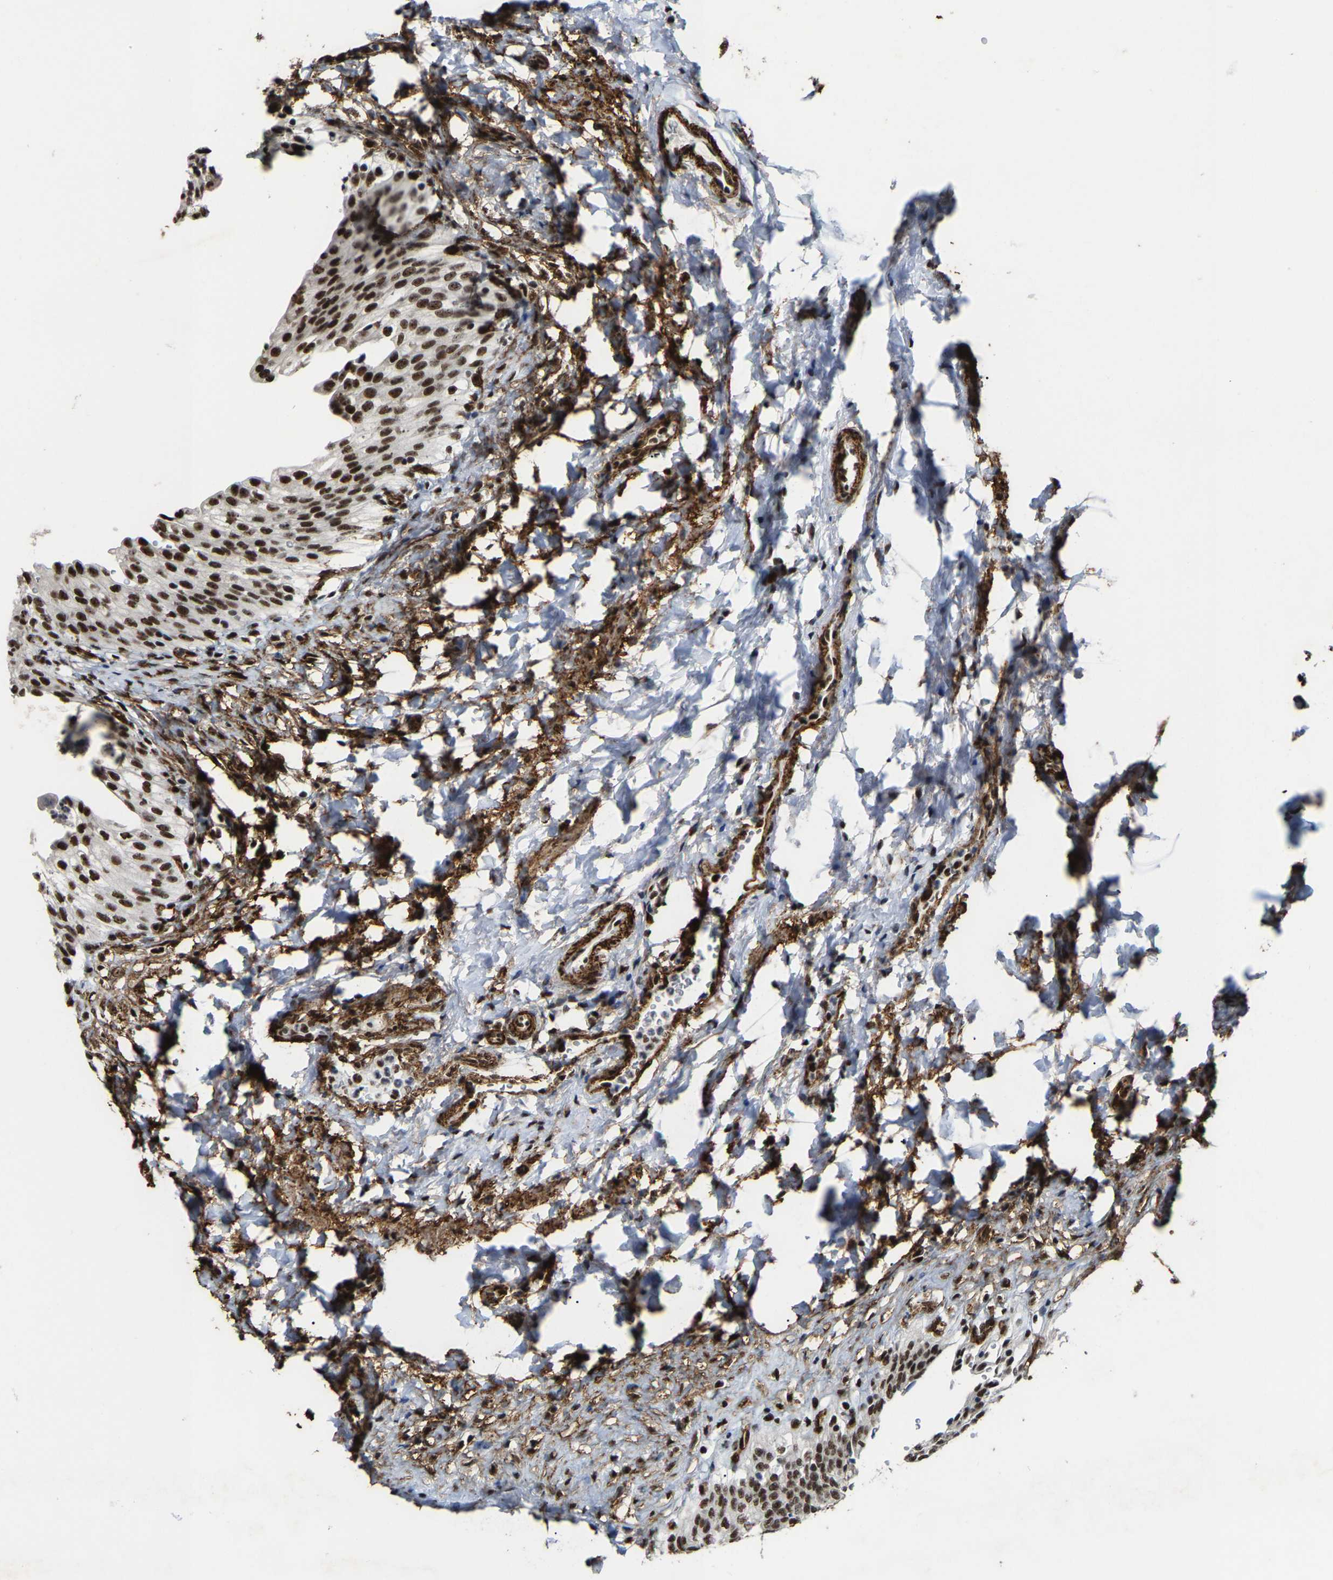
{"staining": {"intensity": "strong", "quantity": ">75%", "location": "nuclear"}, "tissue": "urinary bladder", "cell_type": "Urothelial cells", "image_type": "normal", "snomed": [{"axis": "morphology", "description": "Urothelial carcinoma, High grade"}, {"axis": "topography", "description": "Urinary bladder"}], "caption": "This is a micrograph of IHC staining of benign urinary bladder, which shows strong expression in the nuclear of urothelial cells.", "gene": "DDX5", "patient": {"sex": "male", "age": 46}}